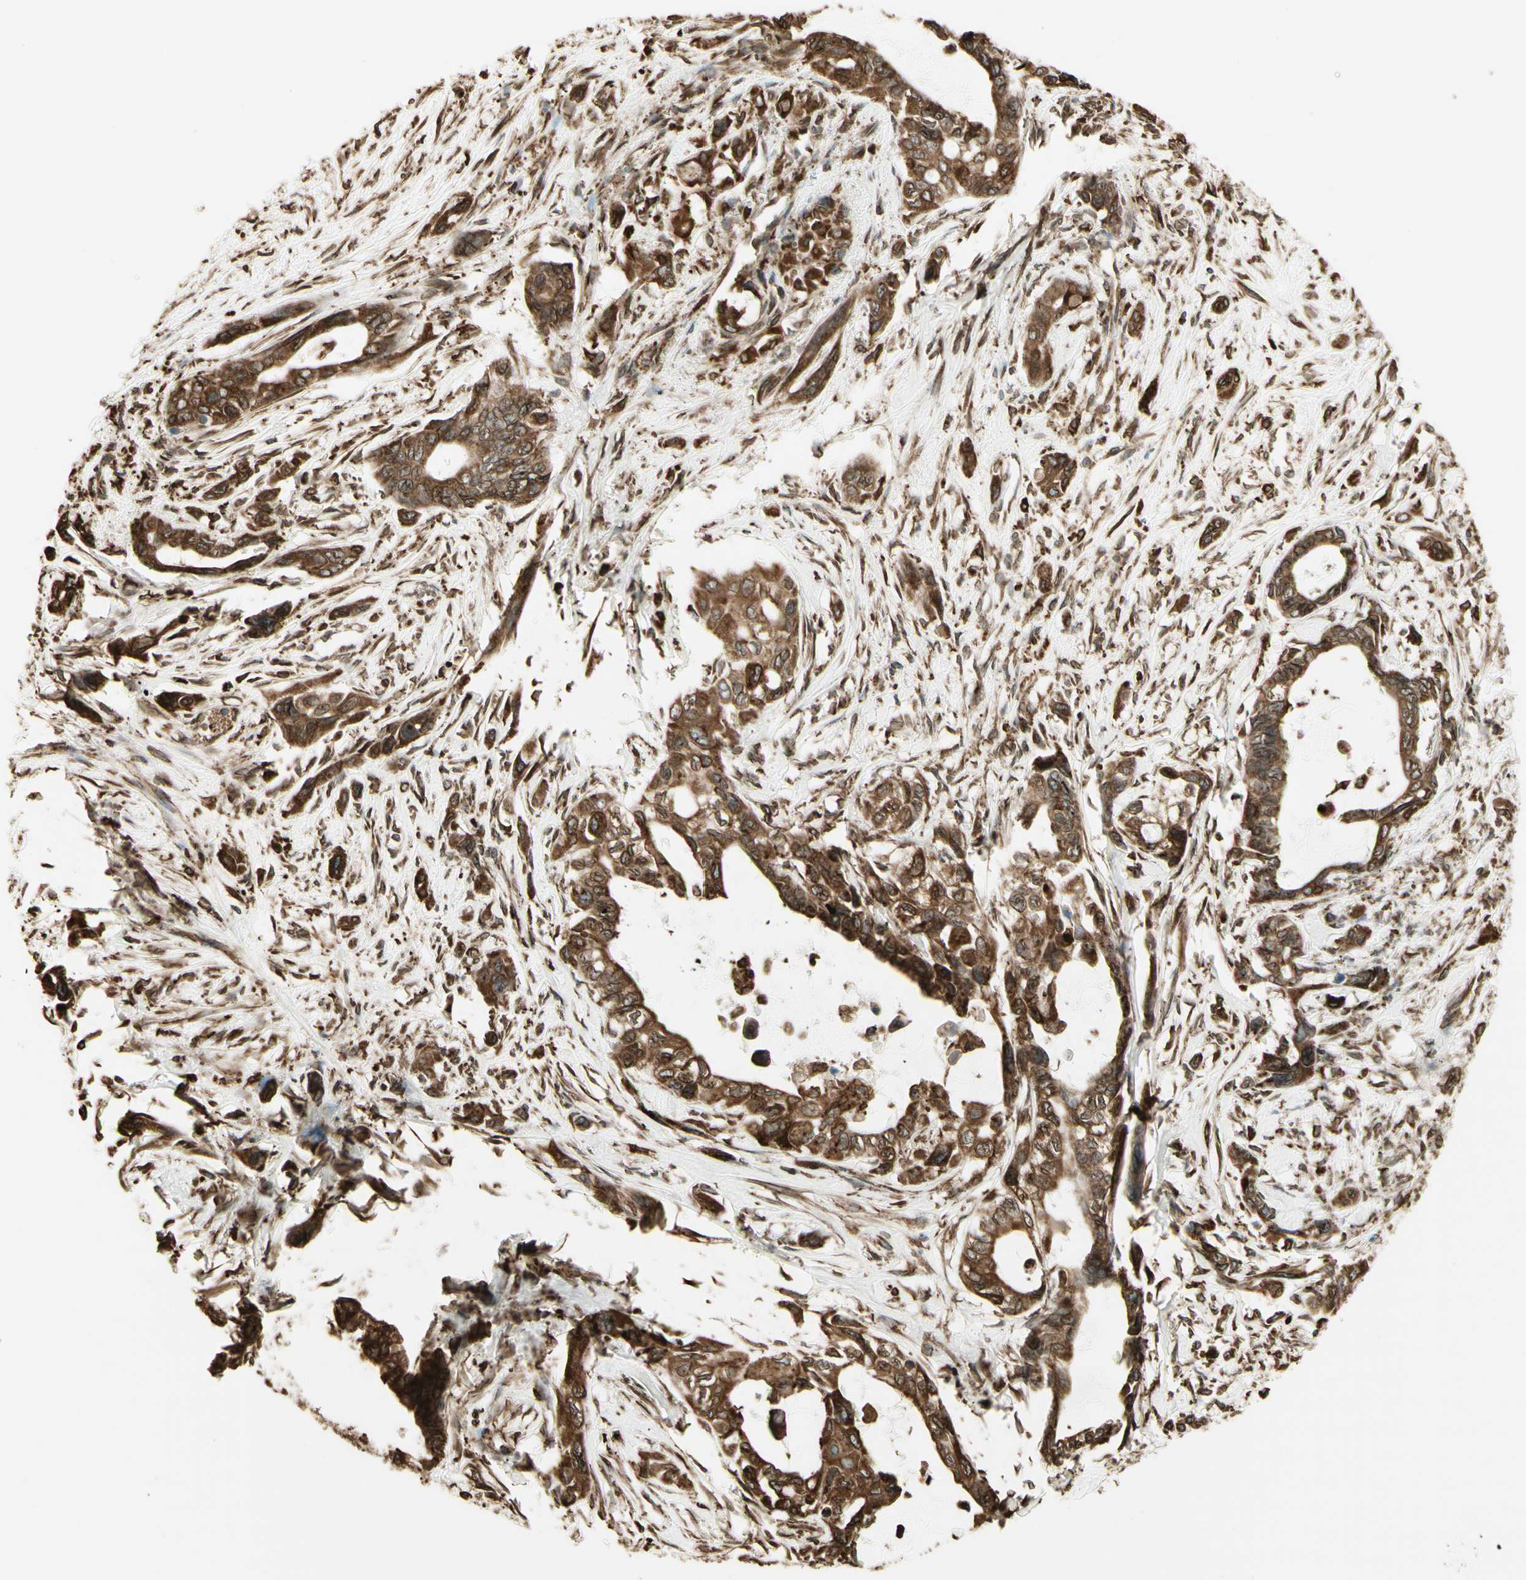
{"staining": {"intensity": "moderate", "quantity": ">75%", "location": "cytoplasmic/membranous"}, "tissue": "pancreatic cancer", "cell_type": "Tumor cells", "image_type": "cancer", "snomed": [{"axis": "morphology", "description": "Adenocarcinoma, NOS"}, {"axis": "topography", "description": "Pancreas"}], "caption": "DAB (3,3'-diaminobenzidine) immunohistochemical staining of pancreatic cancer (adenocarcinoma) displays moderate cytoplasmic/membranous protein positivity in about >75% of tumor cells.", "gene": "CANX", "patient": {"sex": "male", "age": 73}}